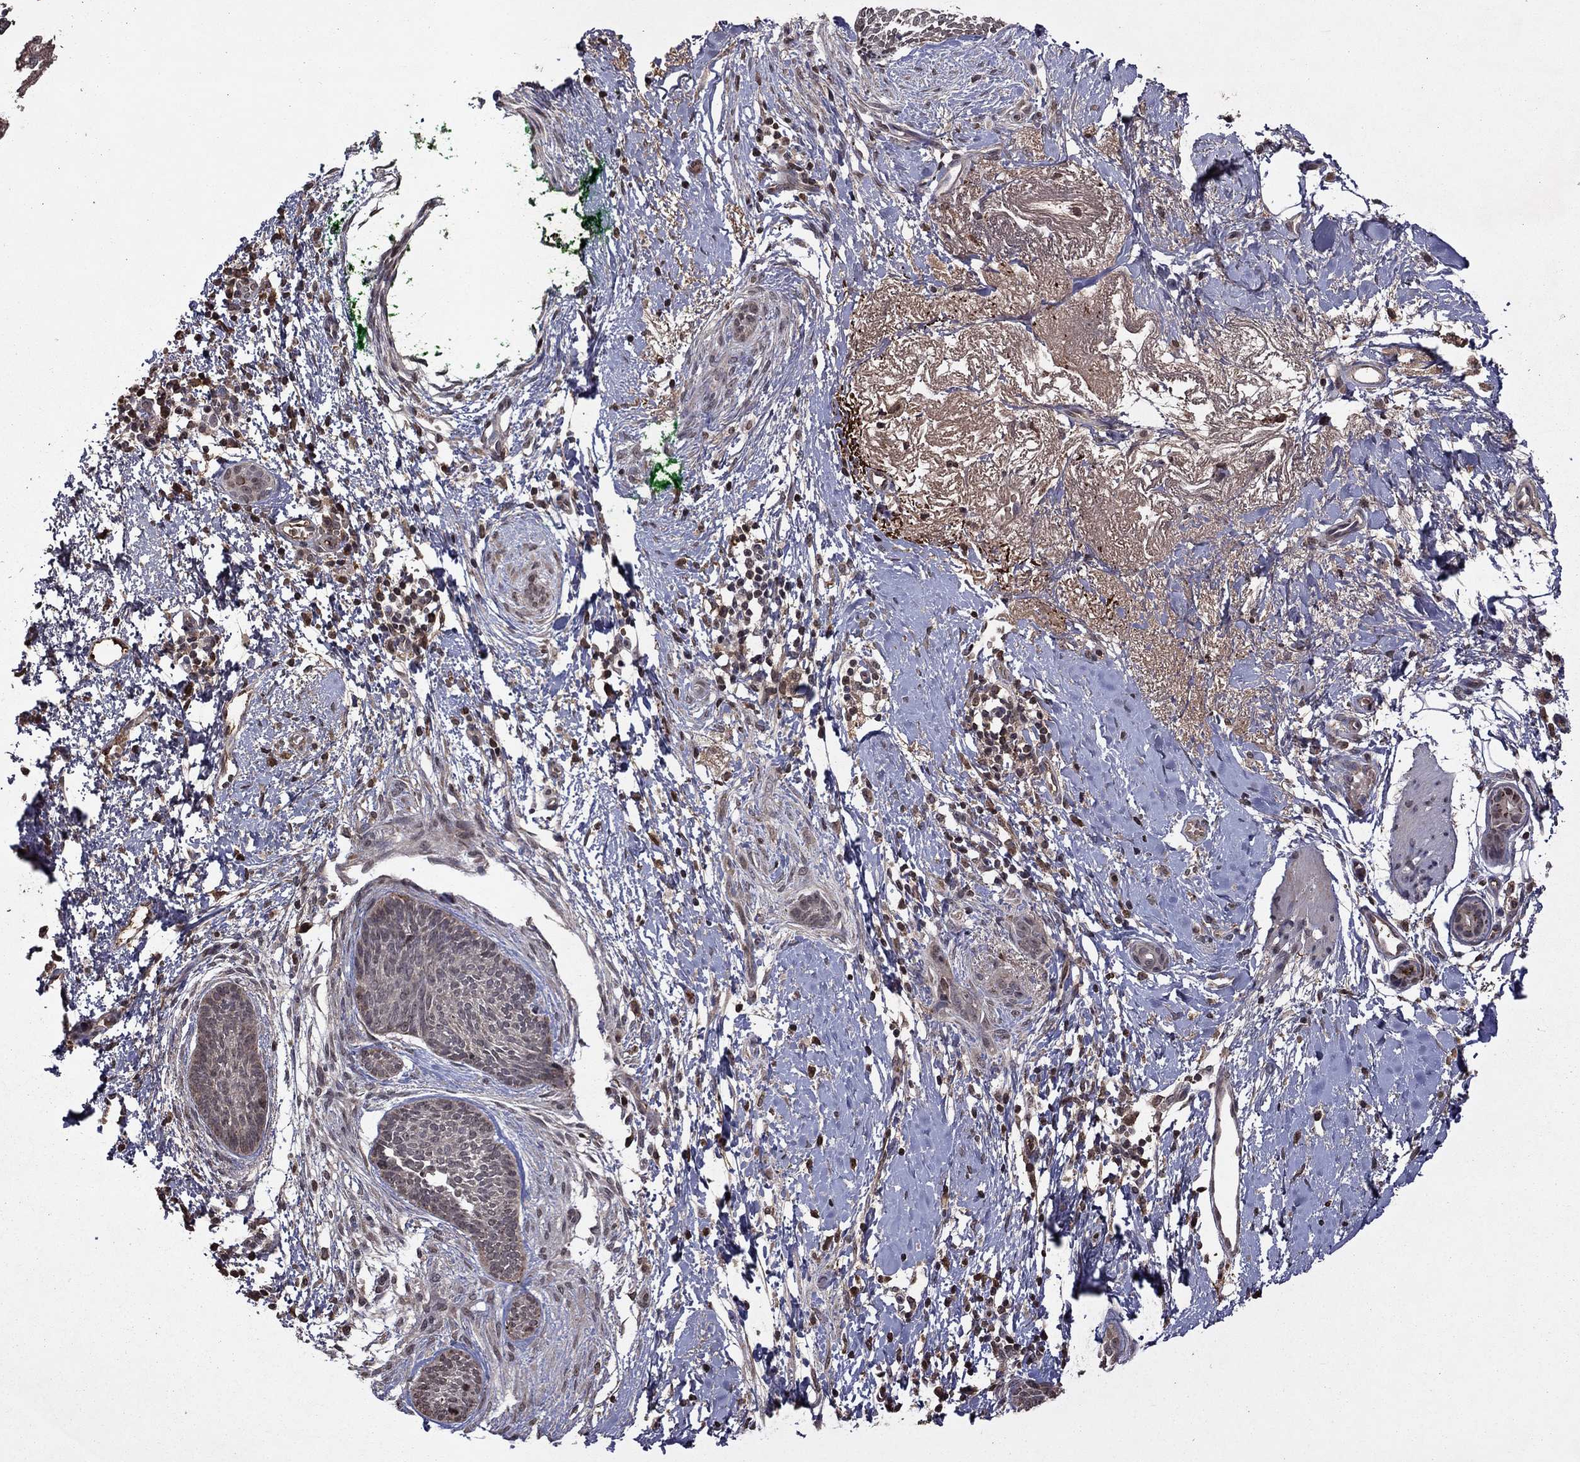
{"staining": {"intensity": "negative", "quantity": "none", "location": "none"}, "tissue": "skin cancer", "cell_type": "Tumor cells", "image_type": "cancer", "snomed": [{"axis": "morphology", "description": "Basal cell carcinoma"}, {"axis": "topography", "description": "Skin"}], "caption": "Immunohistochemistry image of human skin cancer stained for a protein (brown), which displays no staining in tumor cells.", "gene": "NLGN1", "patient": {"sex": "female", "age": 65}}